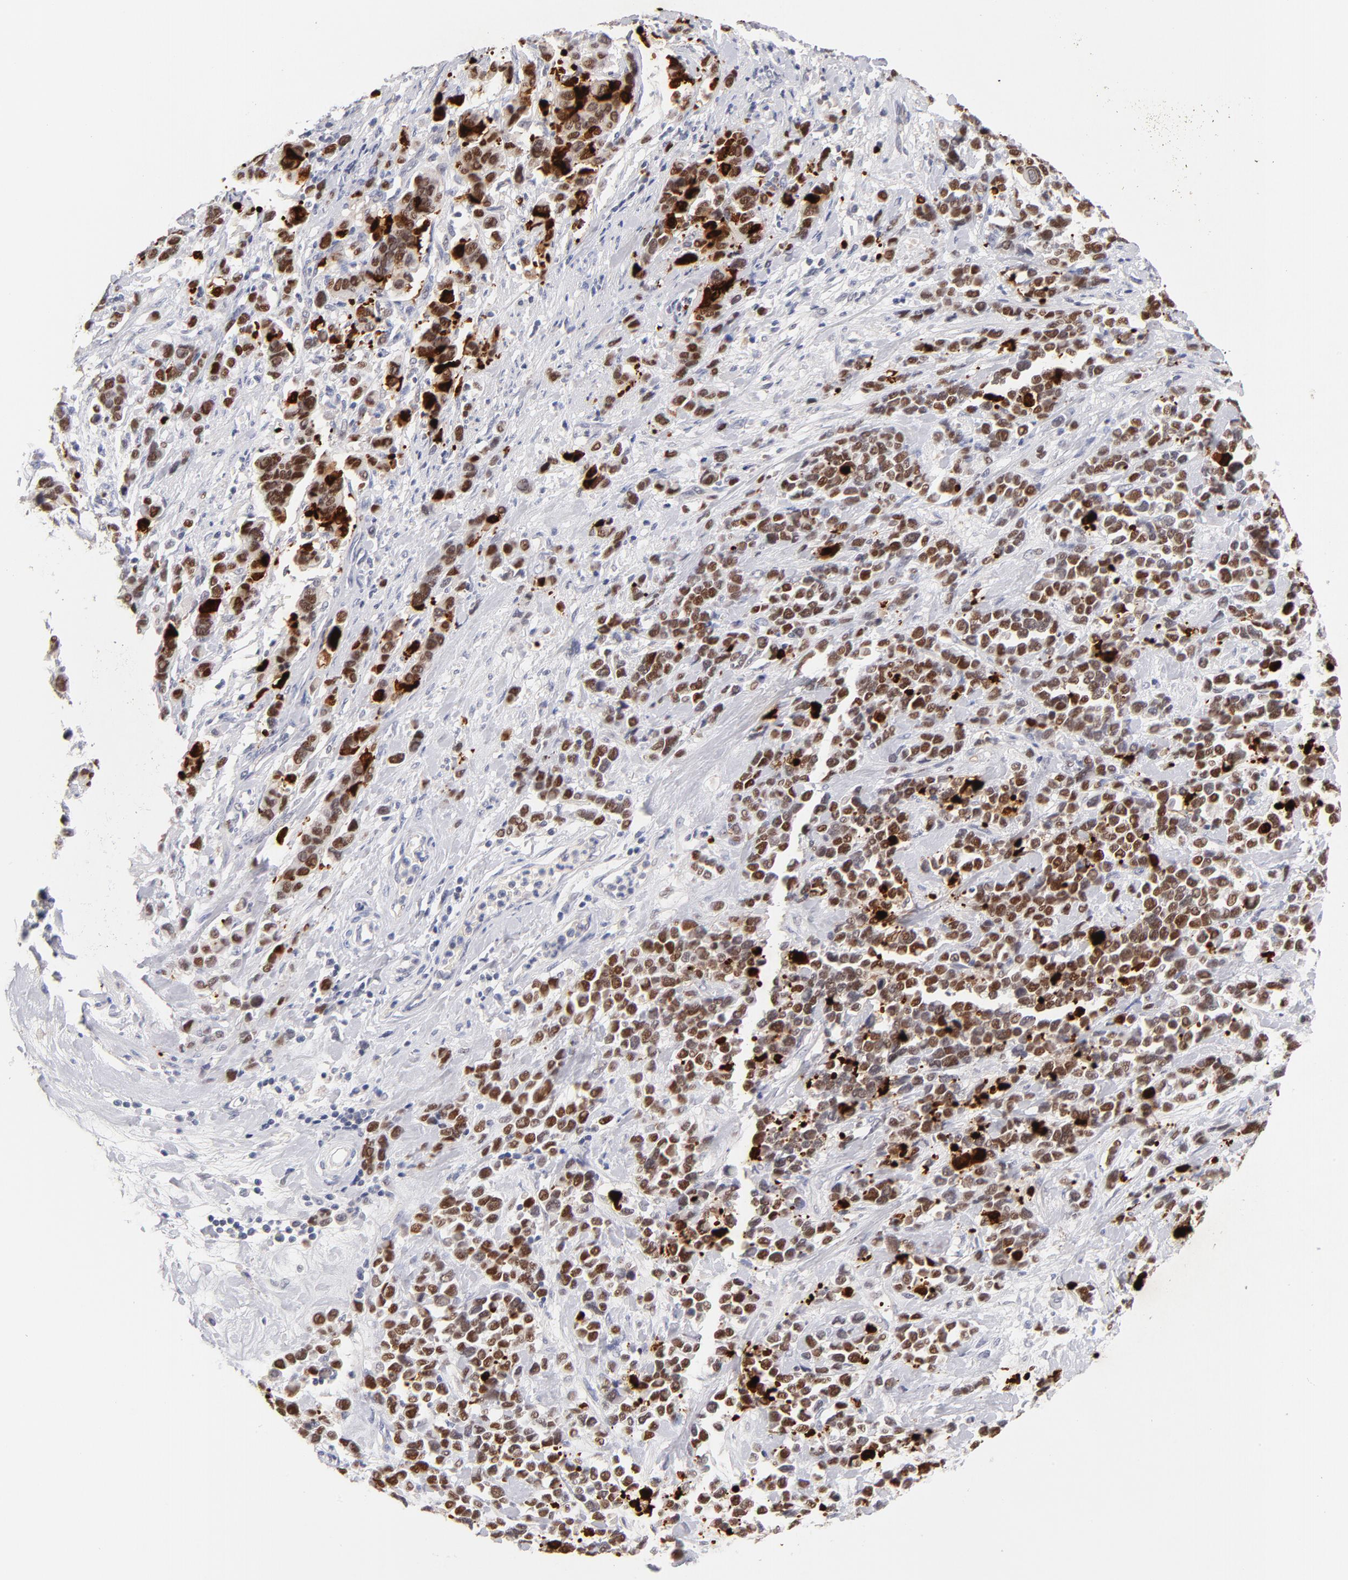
{"staining": {"intensity": "strong", "quantity": ">75%", "location": "nuclear"}, "tissue": "stomach cancer", "cell_type": "Tumor cells", "image_type": "cancer", "snomed": [{"axis": "morphology", "description": "Adenocarcinoma, NOS"}, {"axis": "topography", "description": "Stomach, upper"}], "caption": "Adenocarcinoma (stomach) stained with DAB immunohistochemistry exhibits high levels of strong nuclear staining in approximately >75% of tumor cells.", "gene": "PARP1", "patient": {"sex": "male", "age": 71}}